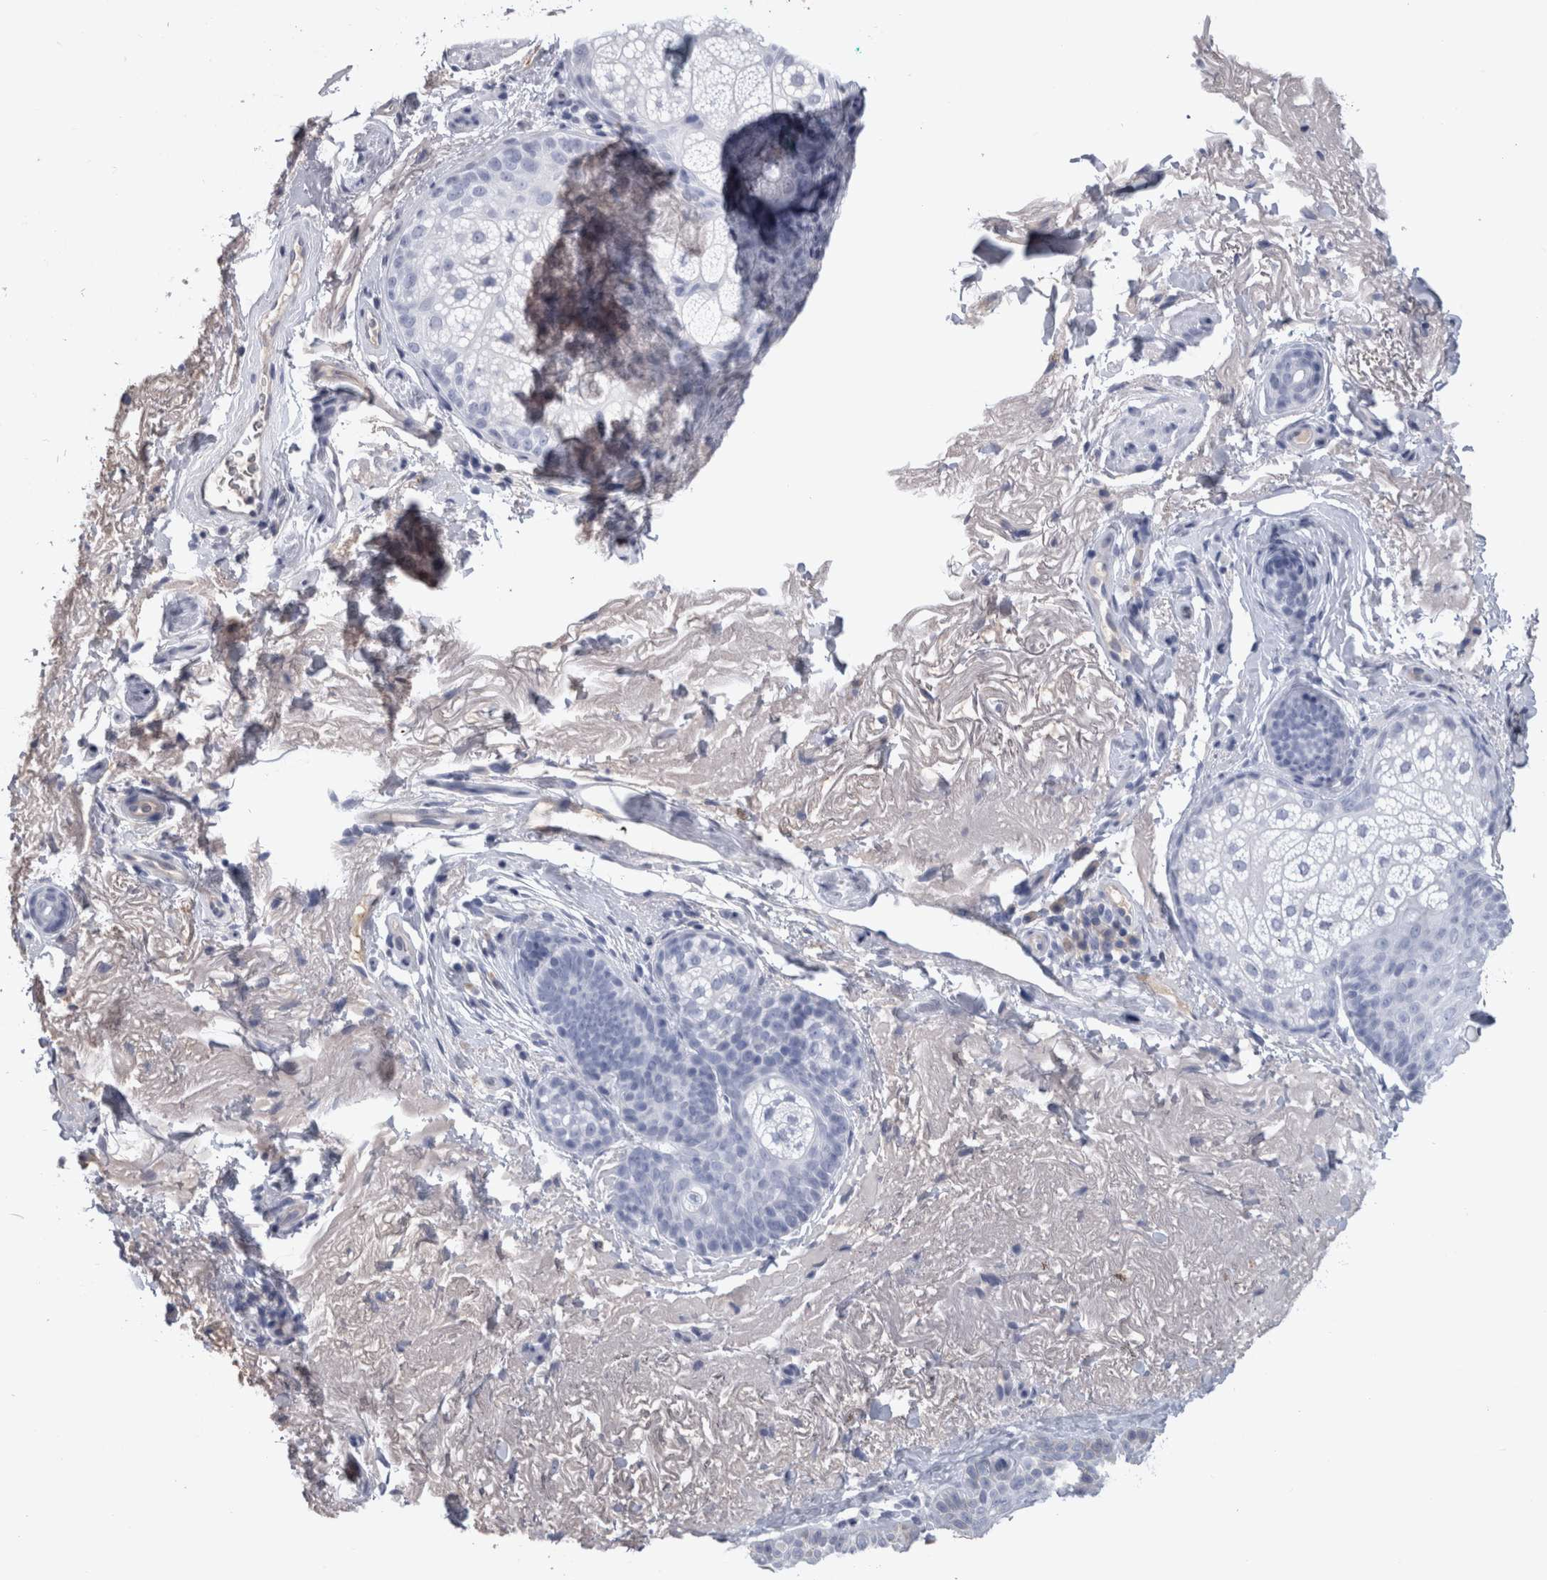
{"staining": {"intensity": "negative", "quantity": "none", "location": "none"}, "tissue": "skin cancer", "cell_type": "Tumor cells", "image_type": "cancer", "snomed": [{"axis": "morphology", "description": "Basal cell carcinoma"}, {"axis": "topography", "description": "Skin"}], "caption": "Basal cell carcinoma (skin) stained for a protein using IHC reveals no positivity tumor cells.", "gene": "PAX5", "patient": {"sex": "female", "age": 85}}